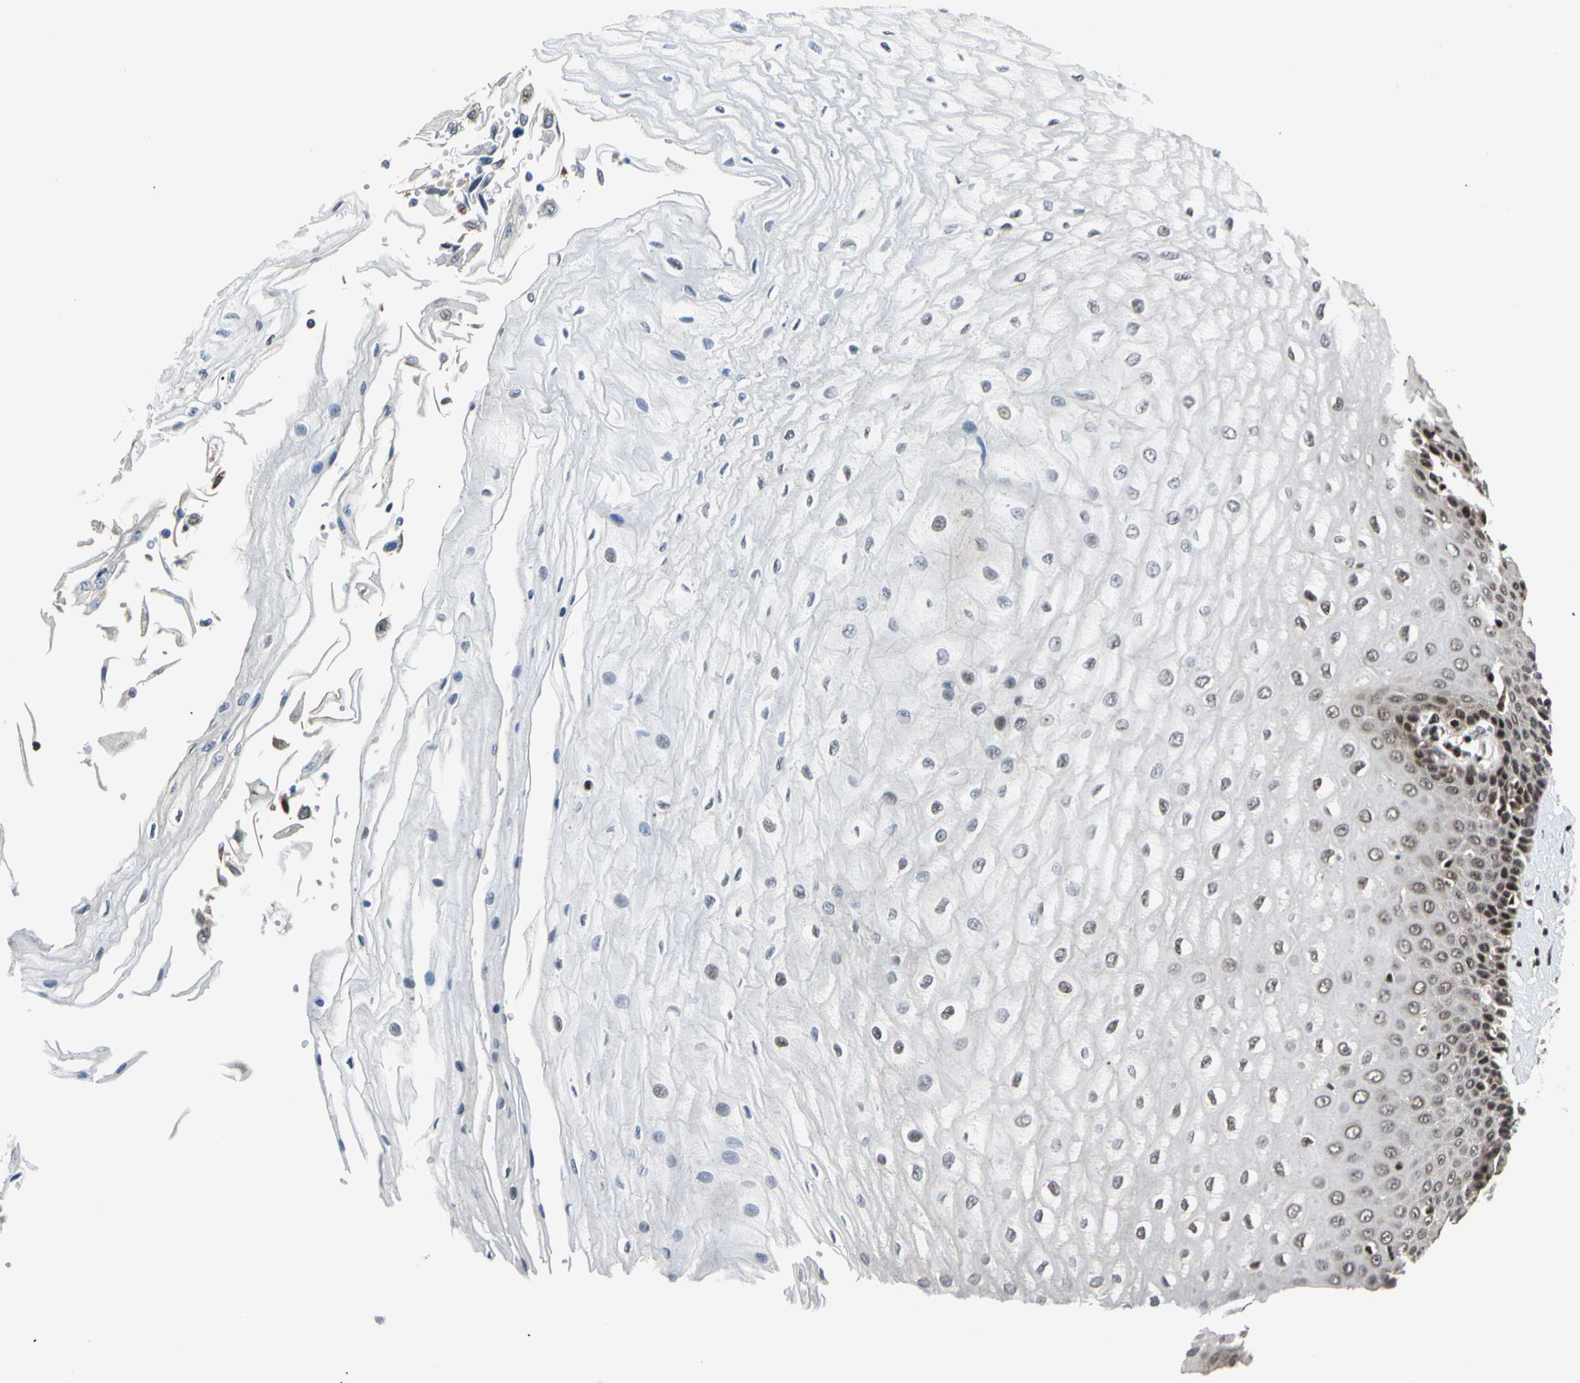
{"staining": {"intensity": "strong", "quantity": "25%-75%", "location": "nuclear"}, "tissue": "esophagus", "cell_type": "Squamous epithelial cells", "image_type": "normal", "snomed": [{"axis": "morphology", "description": "Normal tissue, NOS"}, {"axis": "topography", "description": "Esophagus"}], "caption": "Brown immunohistochemical staining in unremarkable human esophagus exhibits strong nuclear positivity in about 25%-75% of squamous epithelial cells. (DAB (3,3'-diaminobenzidine) = brown stain, brightfield microscopy at high magnification).", "gene": "E2F1", "patient": {"sex": "male", "age": 65}}